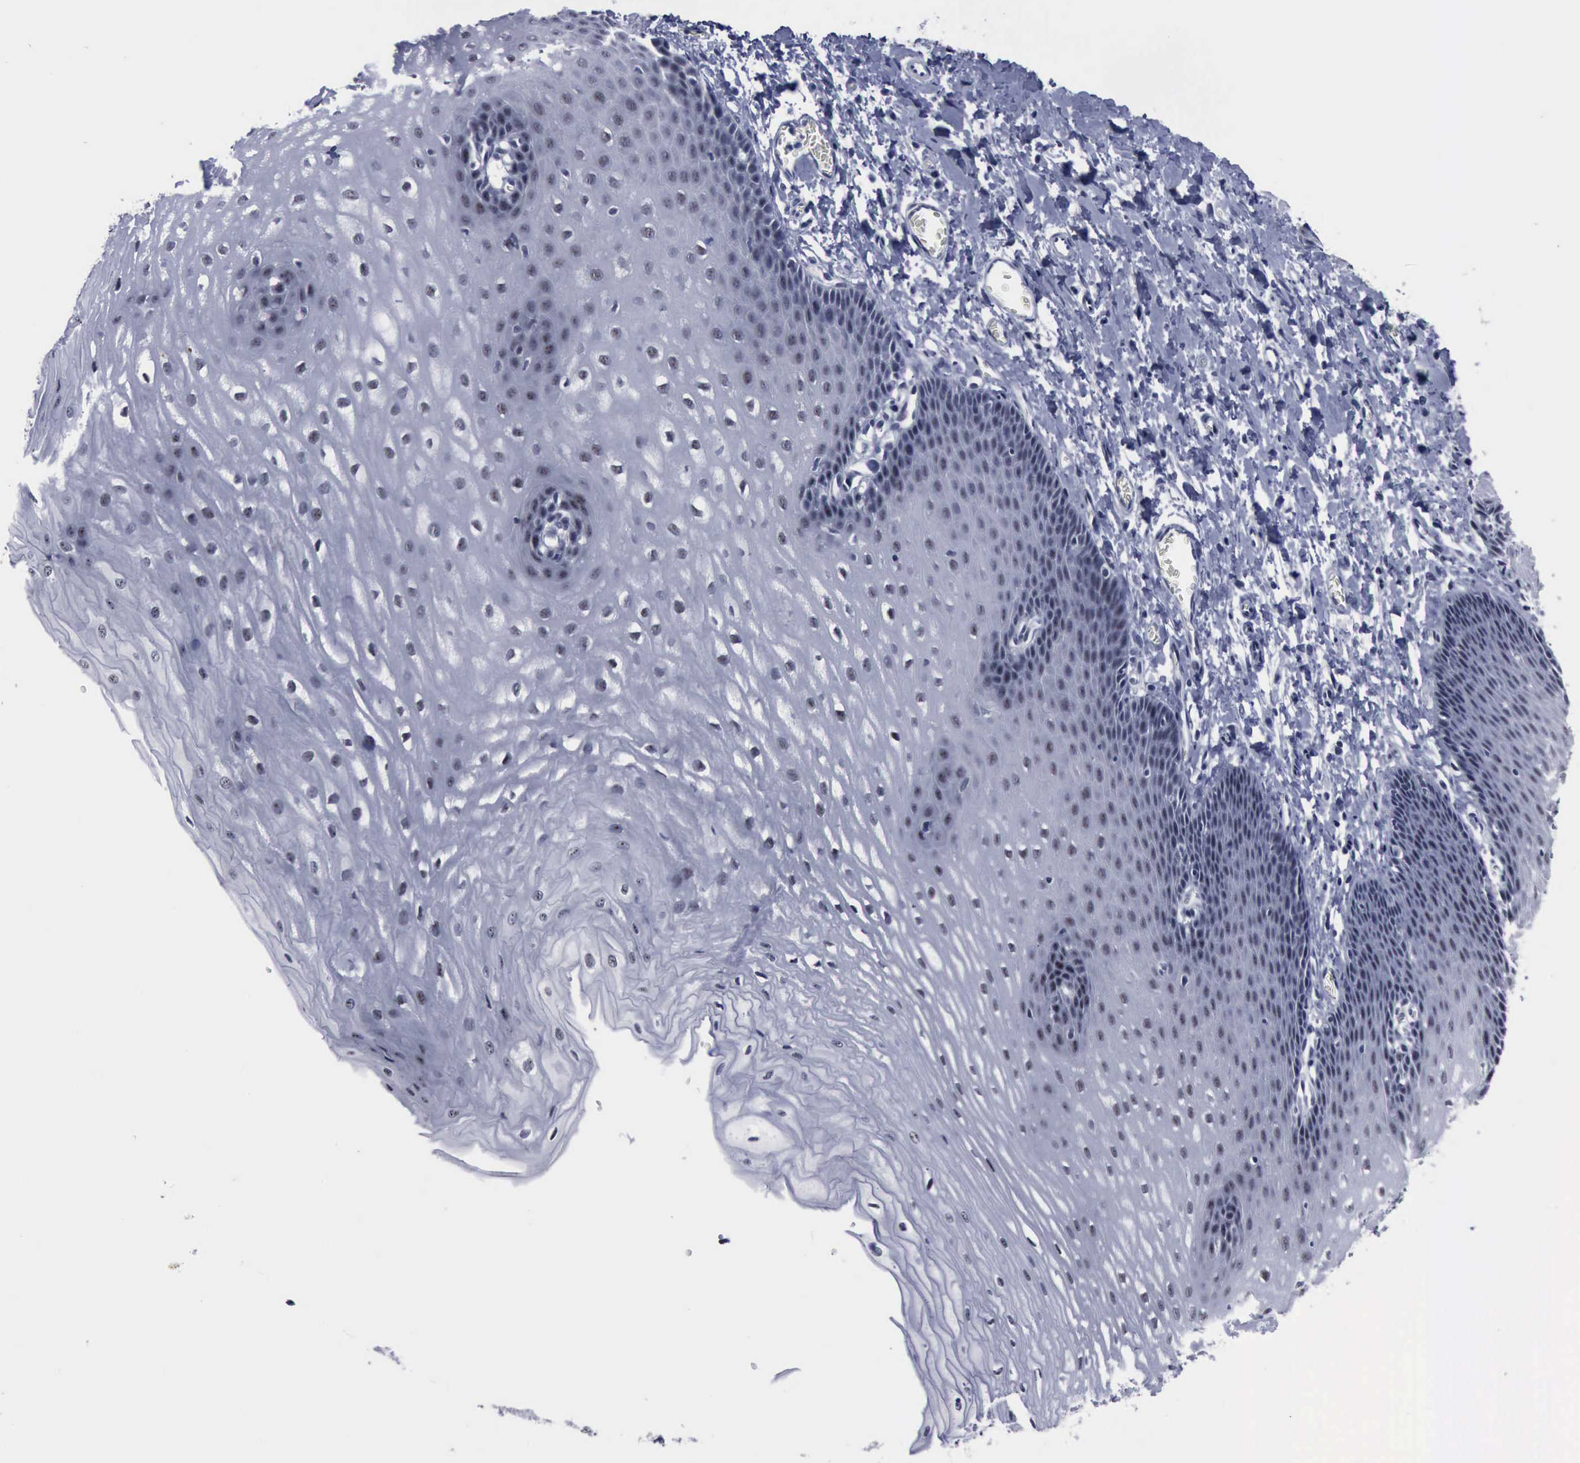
{"staining": {"intensity": "negative", "quantity": "none", "location": "none"}, "tissue": "esophagus", "cell_type": "Squamous epithelial cells", "image_type": "normal", "snomed": [{"axis": "morphology", "description": "Normal tissue, NOS"}, {"axis": "topography", "description": "Esophagus"}], "caption": "Unremarkable esophagus was stained to show a protein in brown. There is no significant positivity in squamous epithelial cells. (Immunohistochemistry (ihc), brightfield microscopy, high magnification).", "gene": "BRD1", "patient": {"sex": "male", "age": 70}}